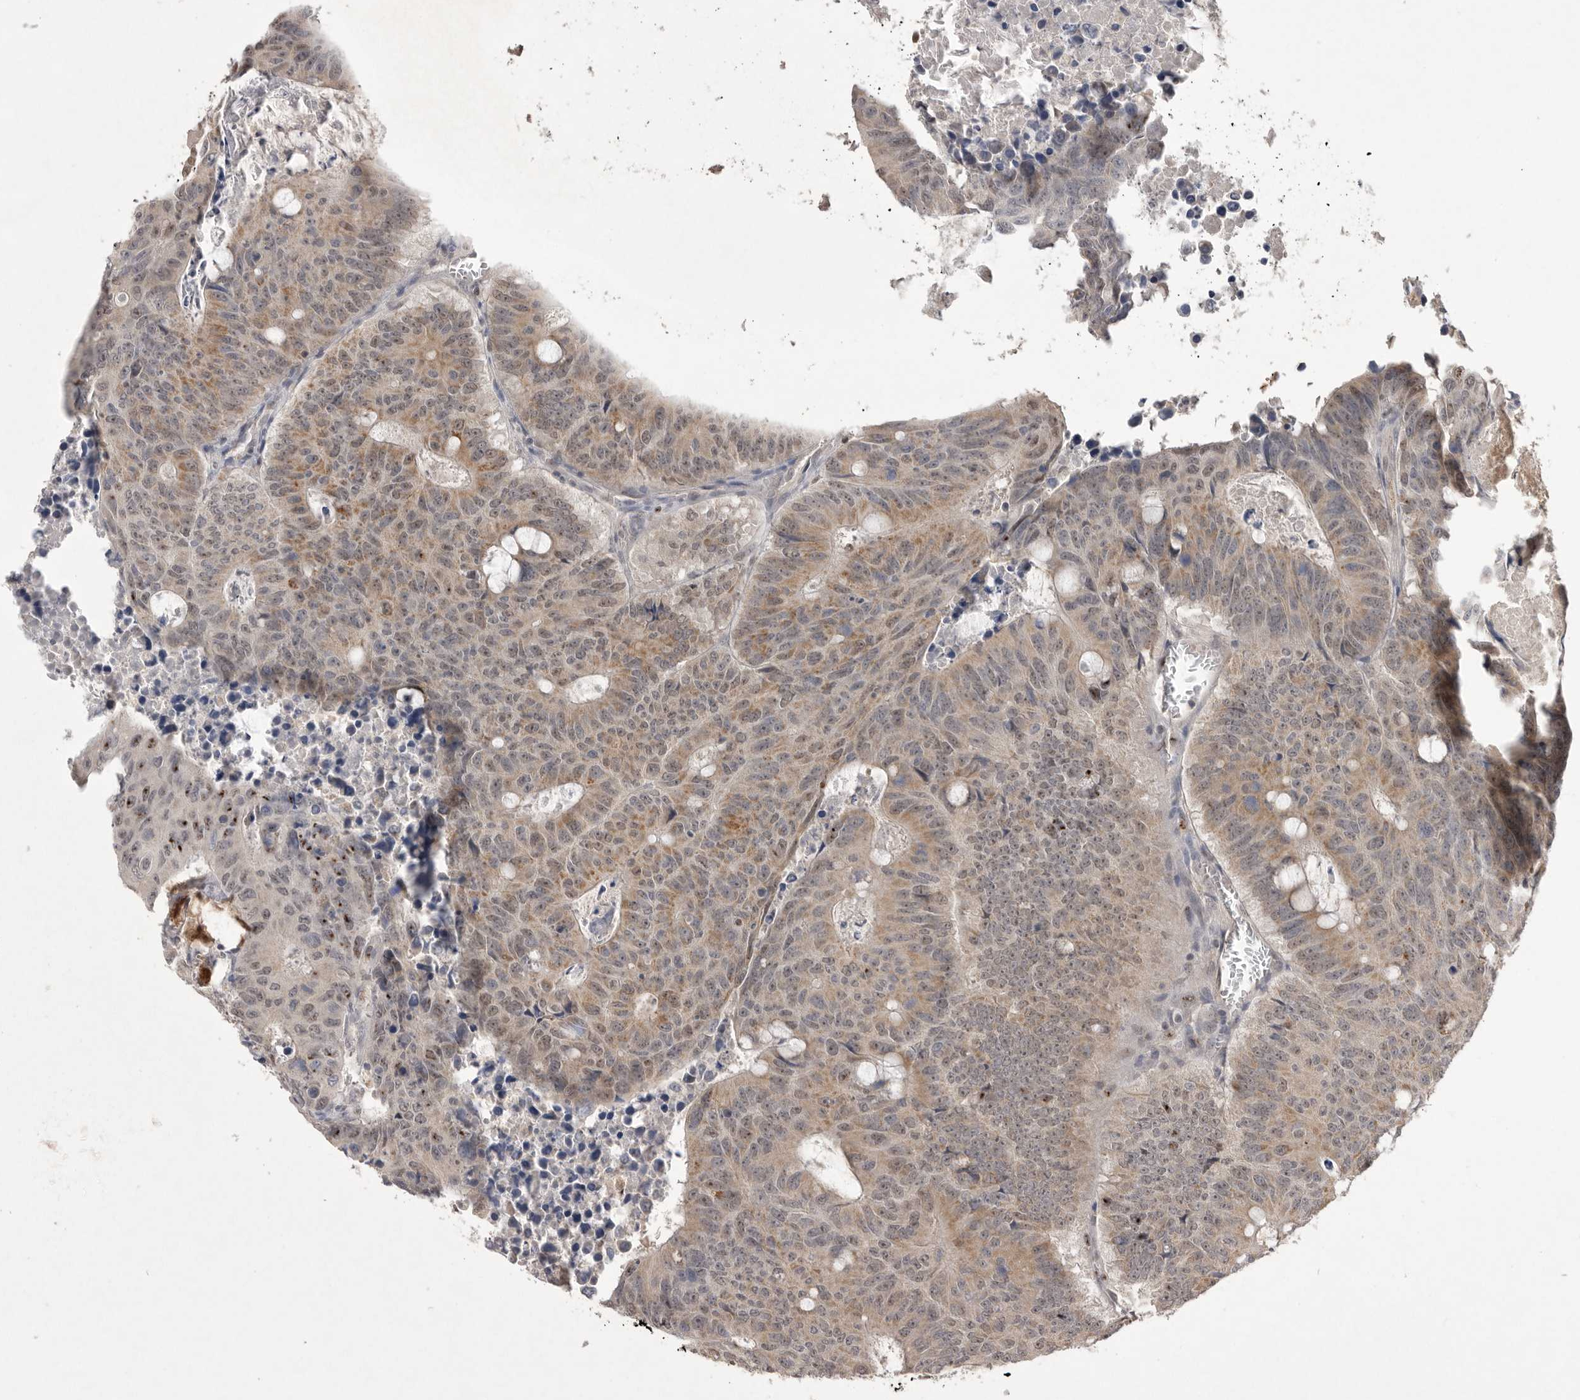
{"staining": {"intensity": "moderate", "quantity": ">75%", "location": "cytoplasmic/membranous,nuclear"}, "tissue": "colorectal cancer", "cell_type": "Tumor cells", "image_type": "cancer", "snomed": [{"axis": "morphology", "description": "Adenocarcinoma, NOS"}, {"axis": "topography", "description": "Colon"}], "caption": "Colorectal adenocarcinoma tissue reveals moderate cytoplasmic/membranous and nuclear positivity in about >75% of tumor cells, visualized by immunohistochemistry. (brown staining indicates protein expression, while blue staining denotes nuclei).", "gene": "HUS1", "patient": {"sex": "male", "age": 87}}